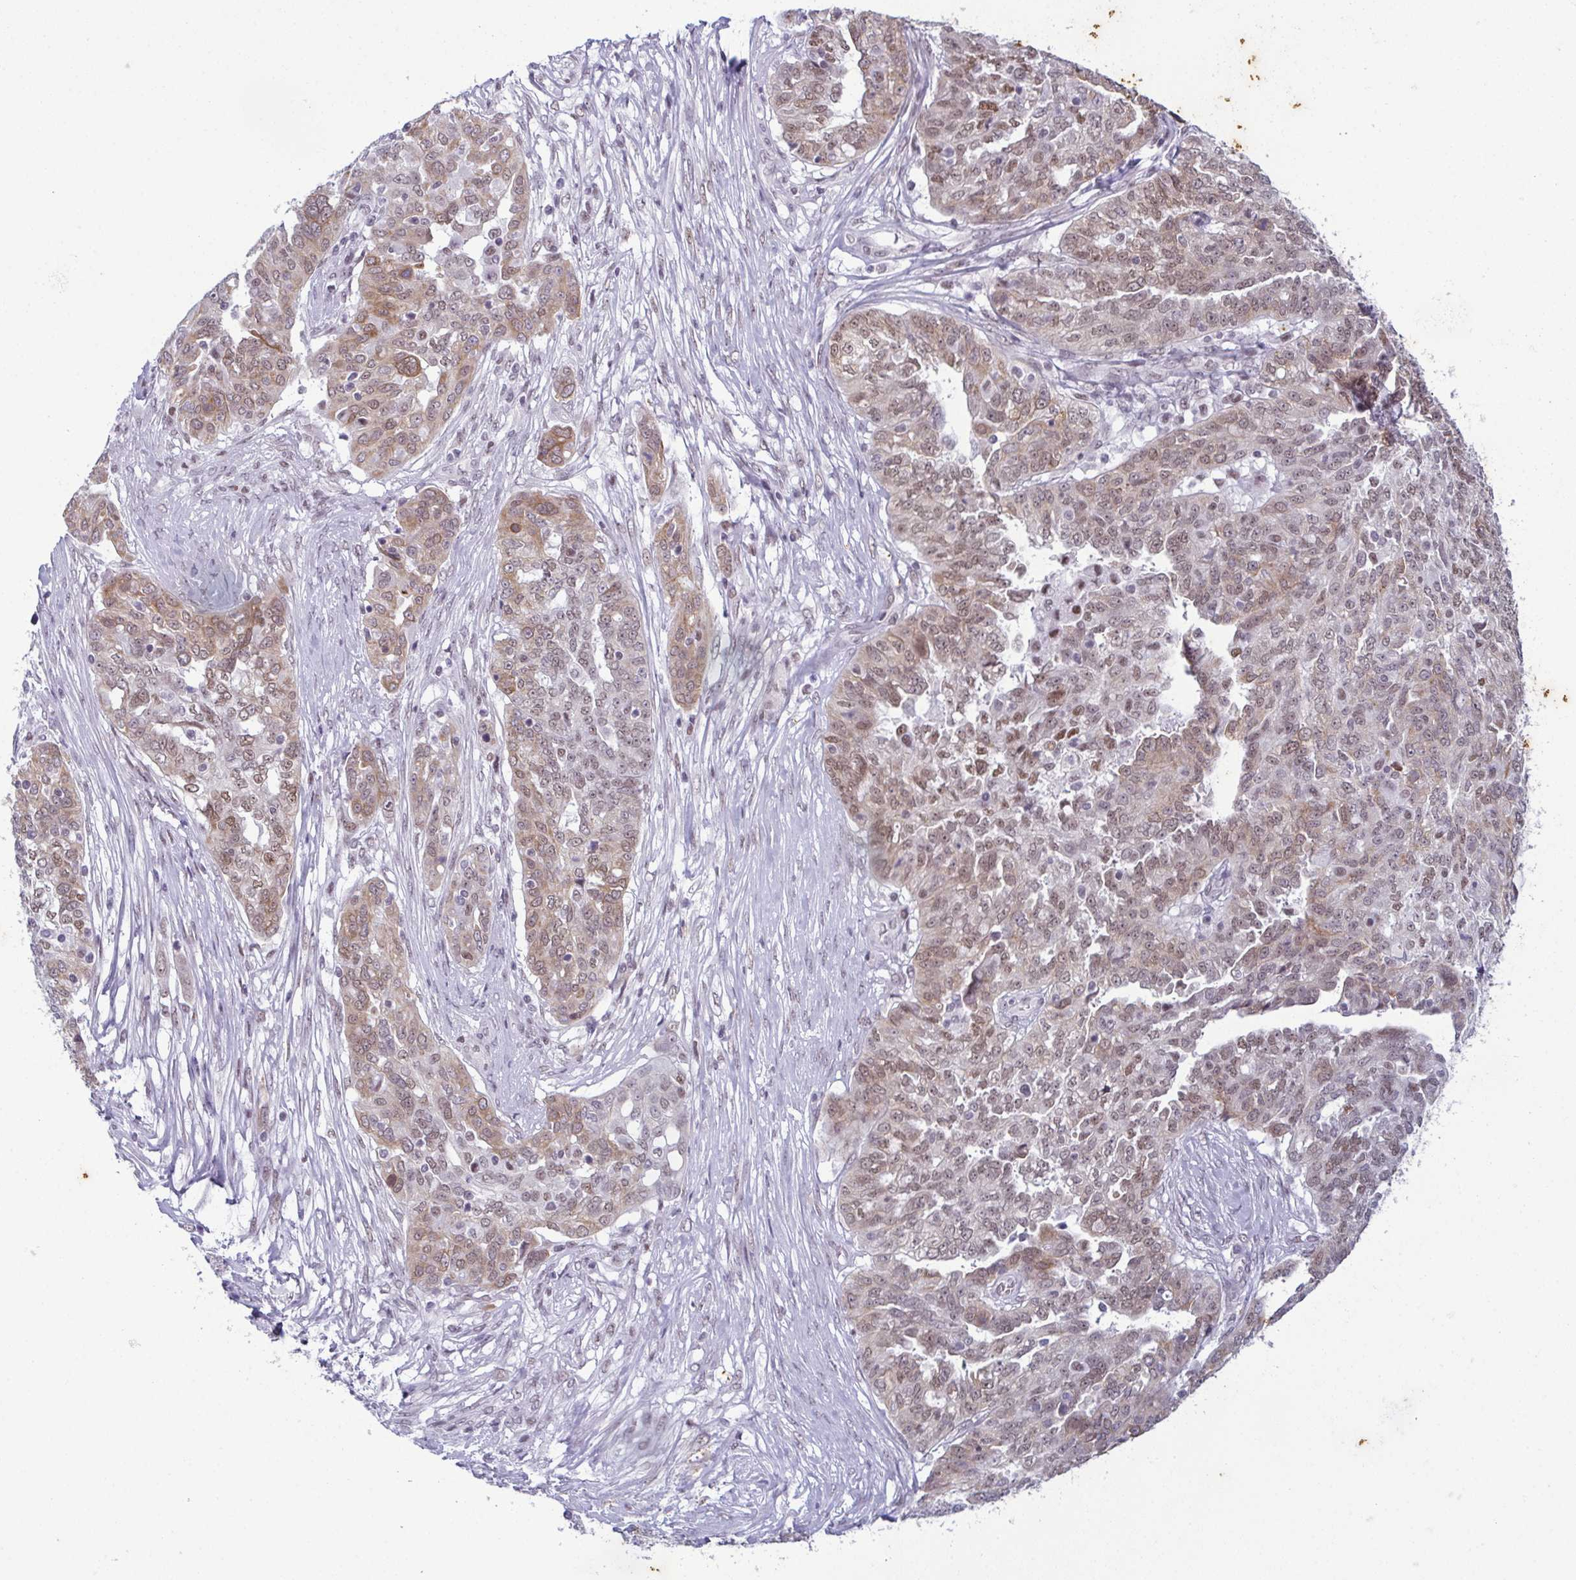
{"staining": {"intensity": "moderate", "quantity": "25%-75%", "location": "cytoplasmic/membranous,nuclear"}, "tissue": "ovarian cancer", "cell_type": "Tumor cells", "image_type": "cancer", "snomed": [{"axis": "morphology", "description": "Cystadenocarcinoma, serous, NOS"}, {"axis": "topography", "description": "Ovary"}], "caption": "Immunohistochemistry (IHC) of serous cystadenocarcinoma (ovarian) reveals medium levels of moderate cytoplasmic/membranous and nuclear staining in approximately 25%-75% of tumor cells.", "gene": "RBM7", "patient": {"sex": "female", "age": 67}}